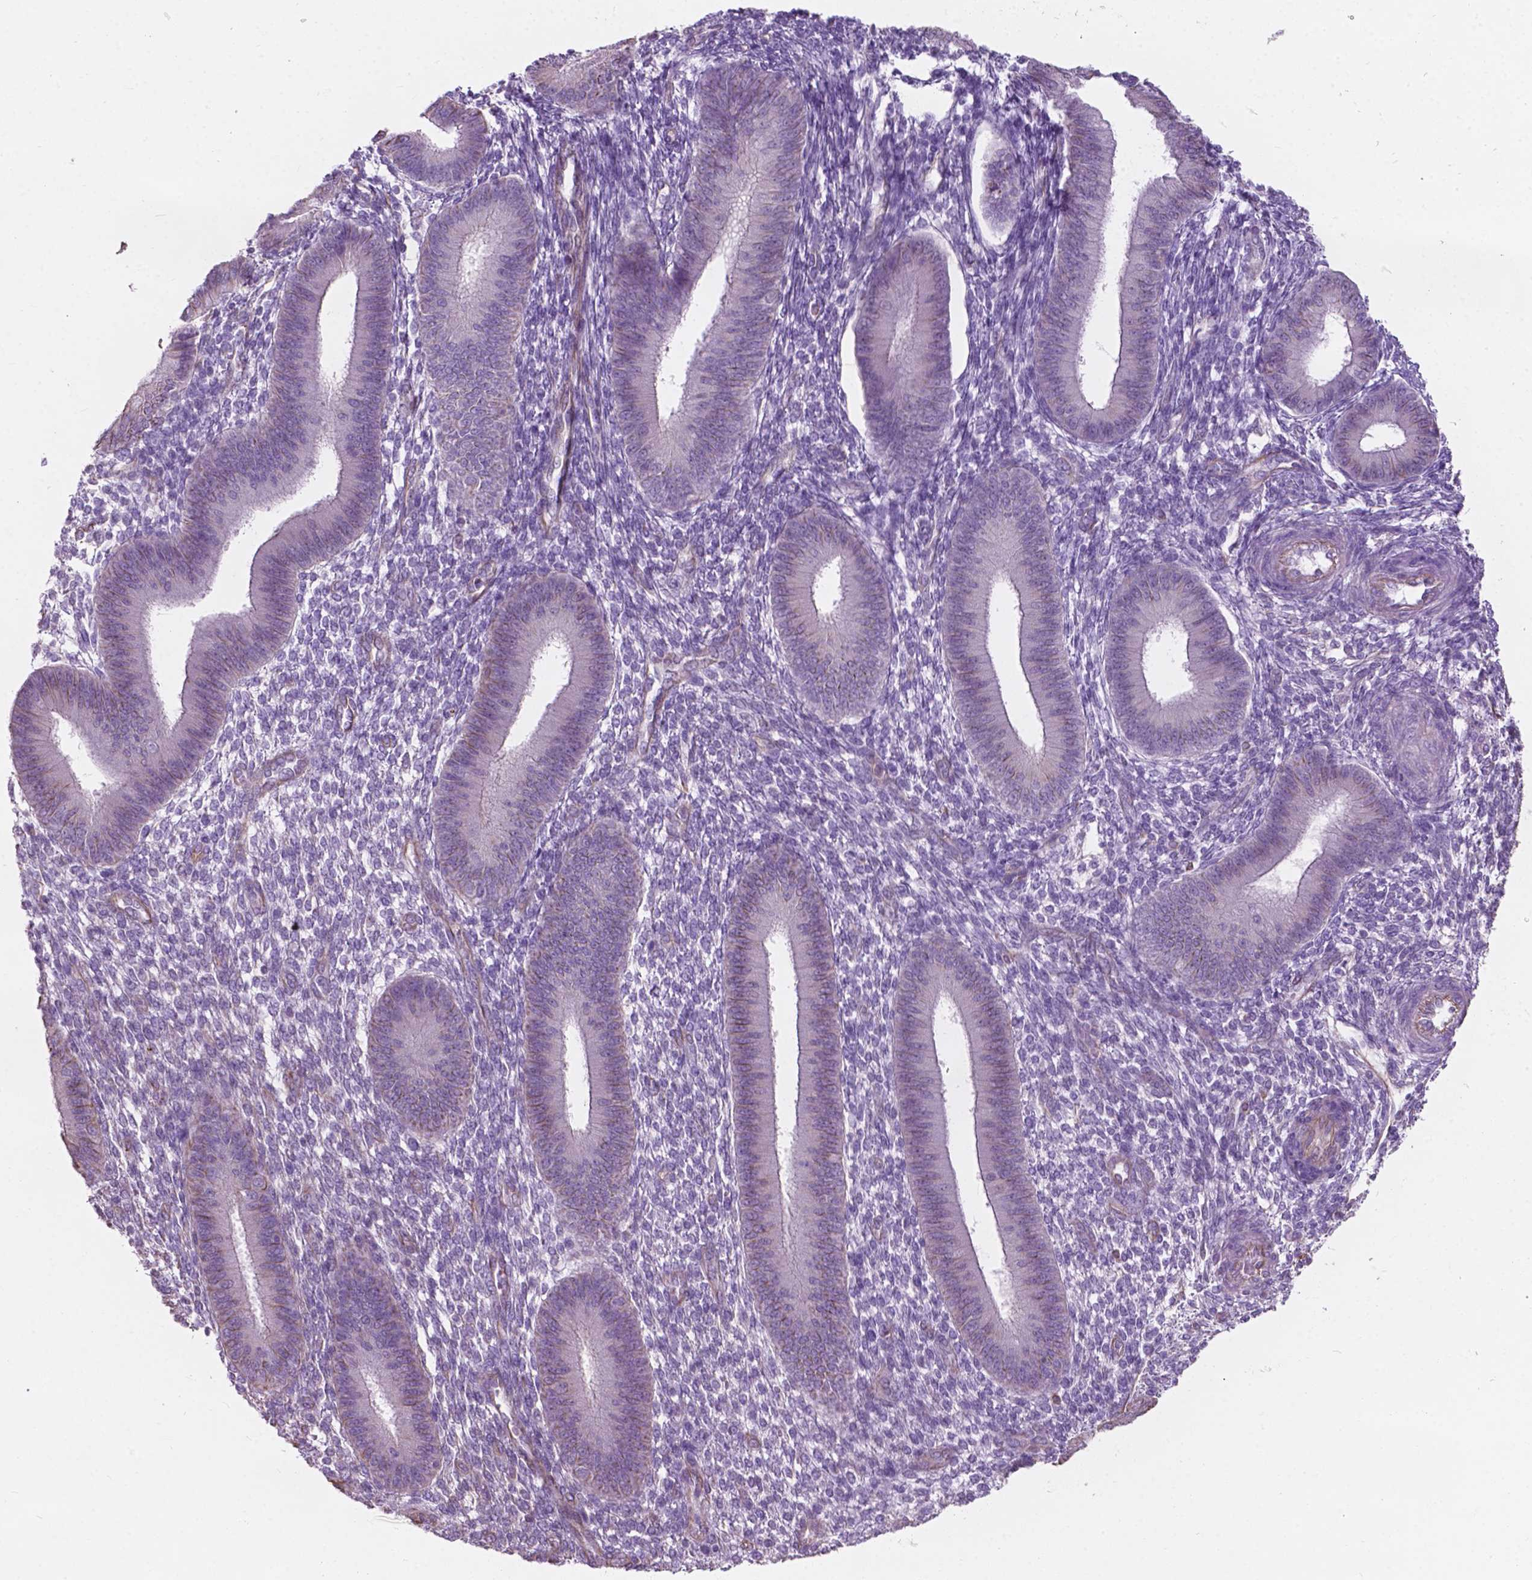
{"staining": {"intensity": "negative", "quantity": "none", "location": "none"}, "tissue": "endometrium", "cell_type": "Cells in endometrial stroma", "image_type": "normal", "snomed": [{"axis": "morphology", "description": "Normal tissue, NOS"}, {"axis": "topography", "description": "Endometrium"}], "caption": "DAB immunohistochemical staining of unremarkable endometrium shows no significant staining in cells in endometrial stroma.", "gene": "AMOT", "patient": {"sex": "female", "age": 39}}